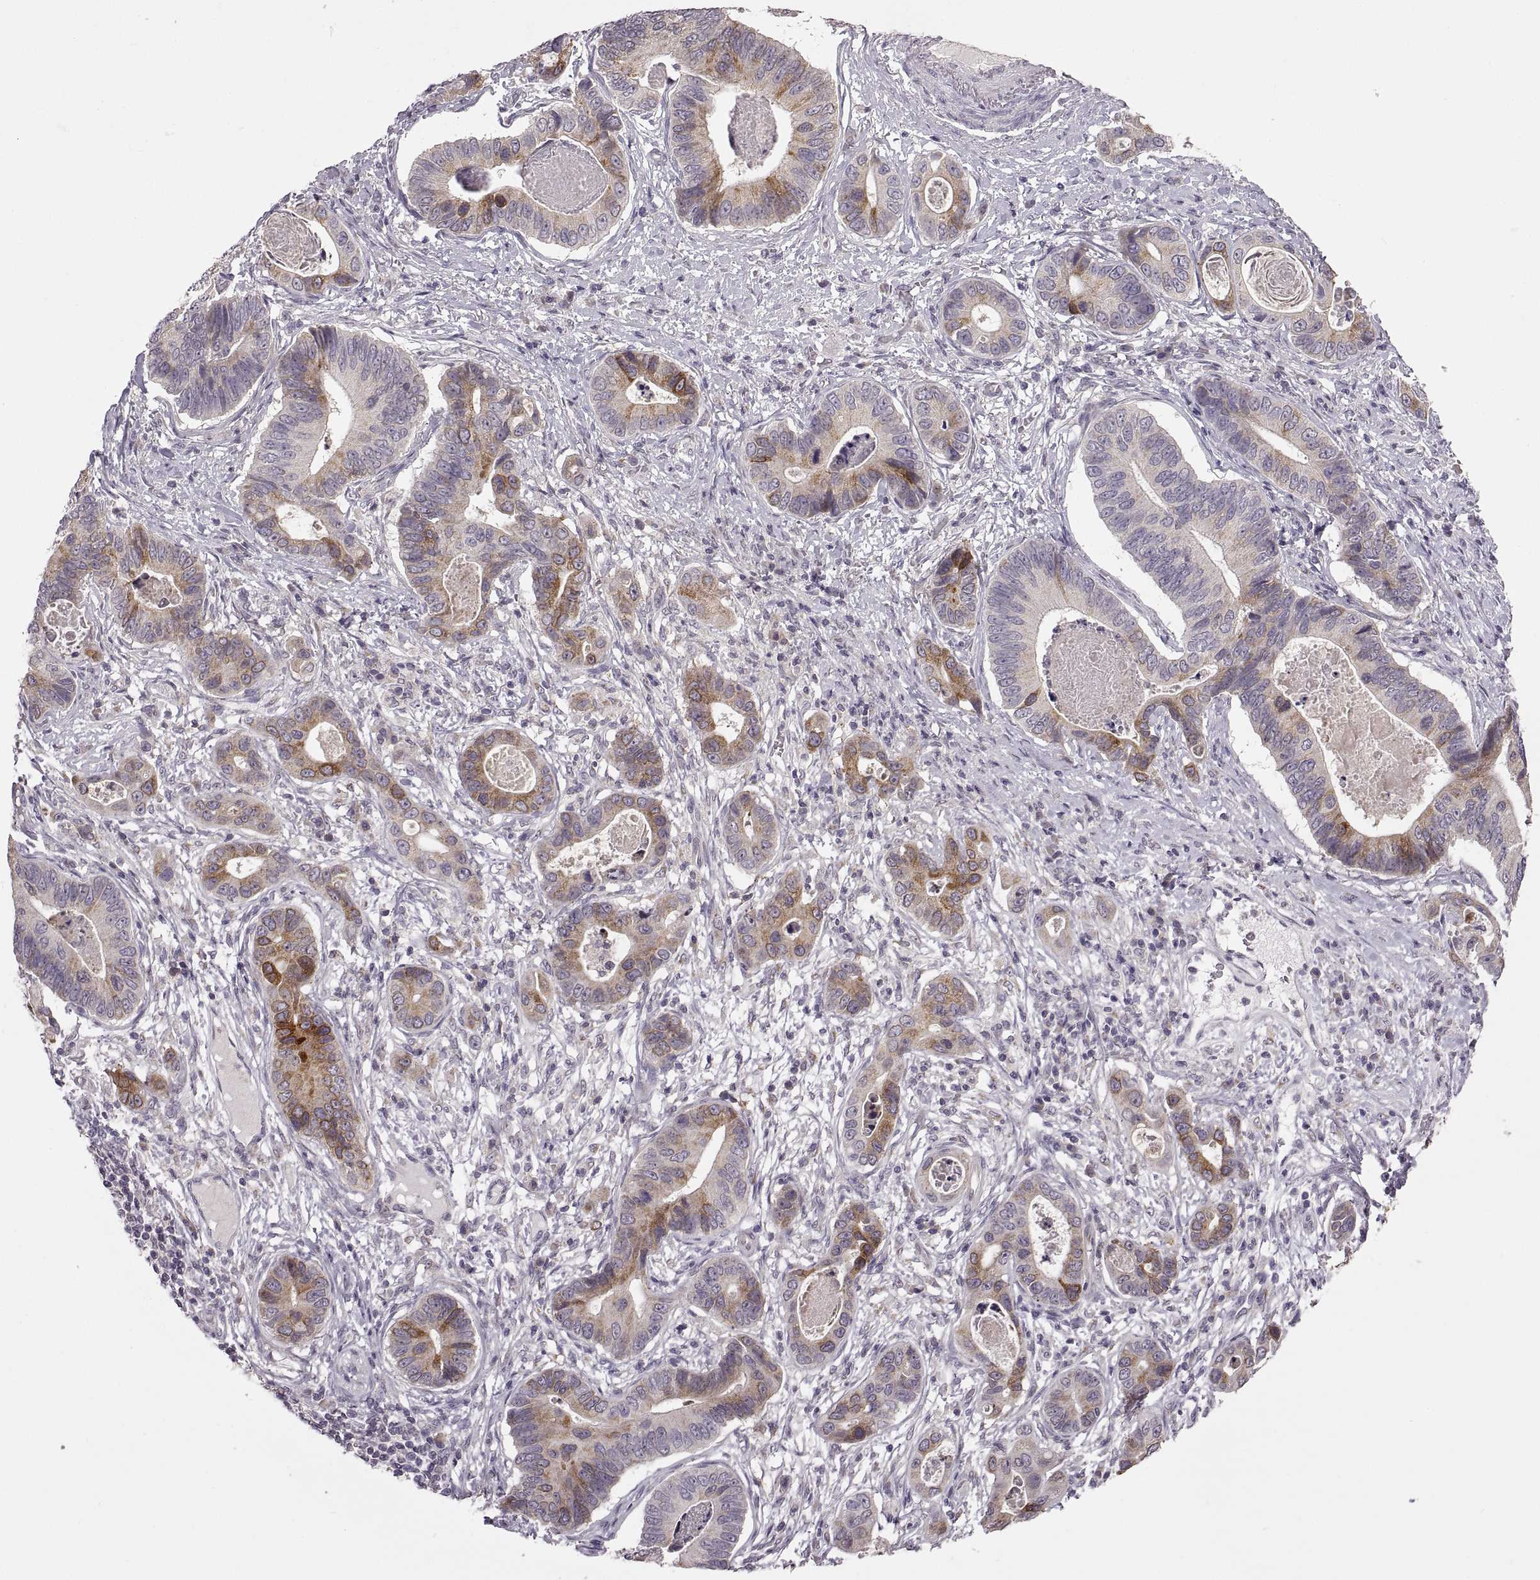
{"staining": {"intensity": "strong", "quantity": "<25%", "location": "cytoplasmic/membranous"}, "tissue": "stomach cancer", "cell_type": "Tumor cells", "image_type": "cancer", "snomed": [{"axis": "morphology", "description": "Adenocarcinoma, NOS"}, {"axis": "topography", "description": "Stomach"}], "caption": "Immunohistochemistry (DAB) staining of adenocarcinoma (stomach) displays strong cytoplasmic/membranous protein positivity in about <25% of tumor cells. The staining was performed using DAB to visualize the protein expression in brown, while the nuclei were stained in blue with hematoxylin (Magnification: 20x).", "gene": "HMGCR", "patient": {"sex": "male", "age": 84}}